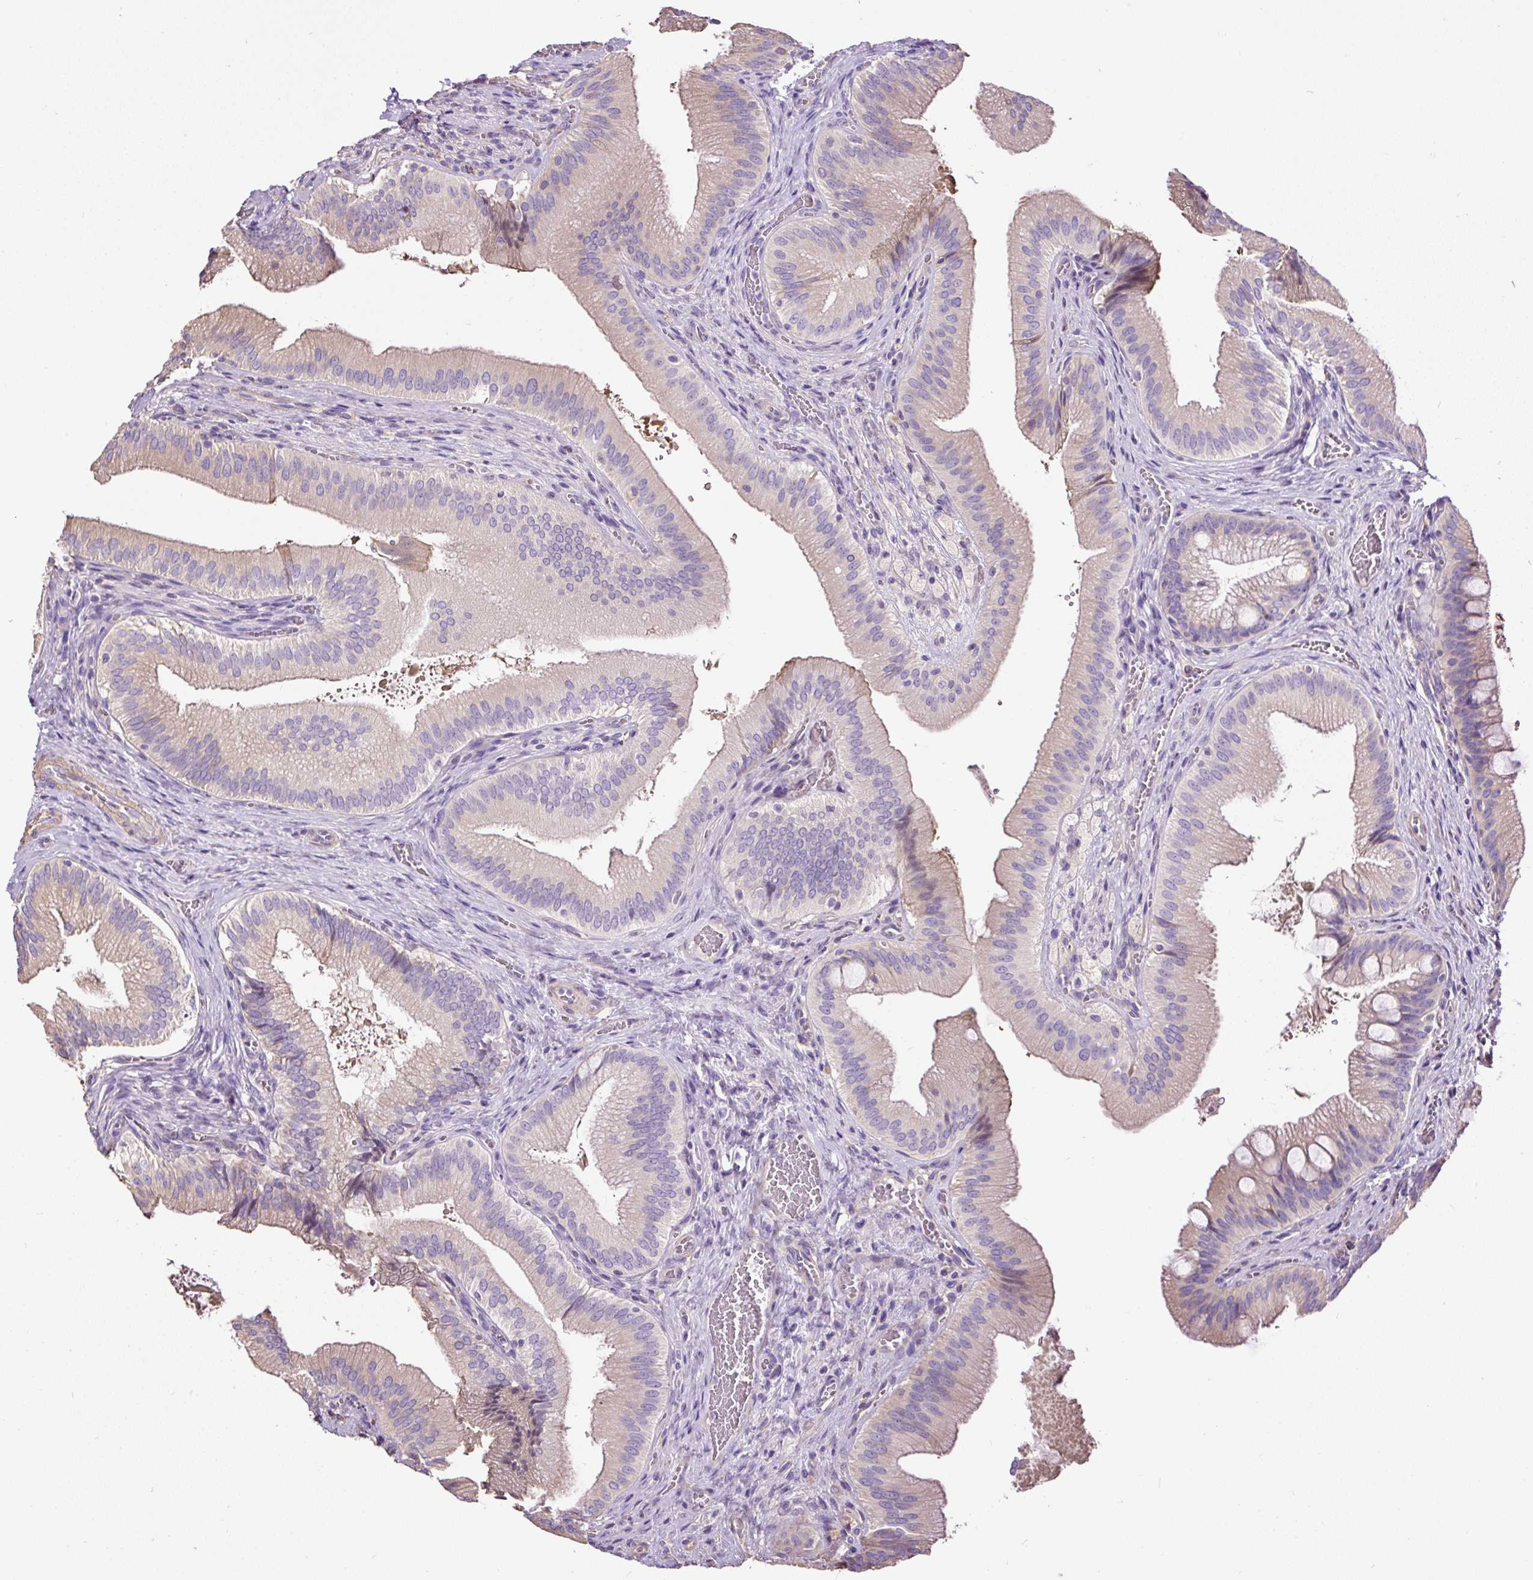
{"staining": {"intensity": "moderate", "quantity": "<25%", "location": "cytoplasmic/membranous"}, "tissue": "gallbladder", "cell_type": "Glandular cells", "image_type": "normal", "snomed": [{"axis": "morphology", "description": "Normal tissue, NOS"}, {"axis": "topography", "description": "Gallbladder"}], "caption": "About <25% of glandular cells in benign gallbladder demonstrate moderate cytoplasmic/membranous protein staining as visualized by brown immunohistochemical staining.", "gene": "PDIA2", "patient": {"sex": "male", "age": 17}}